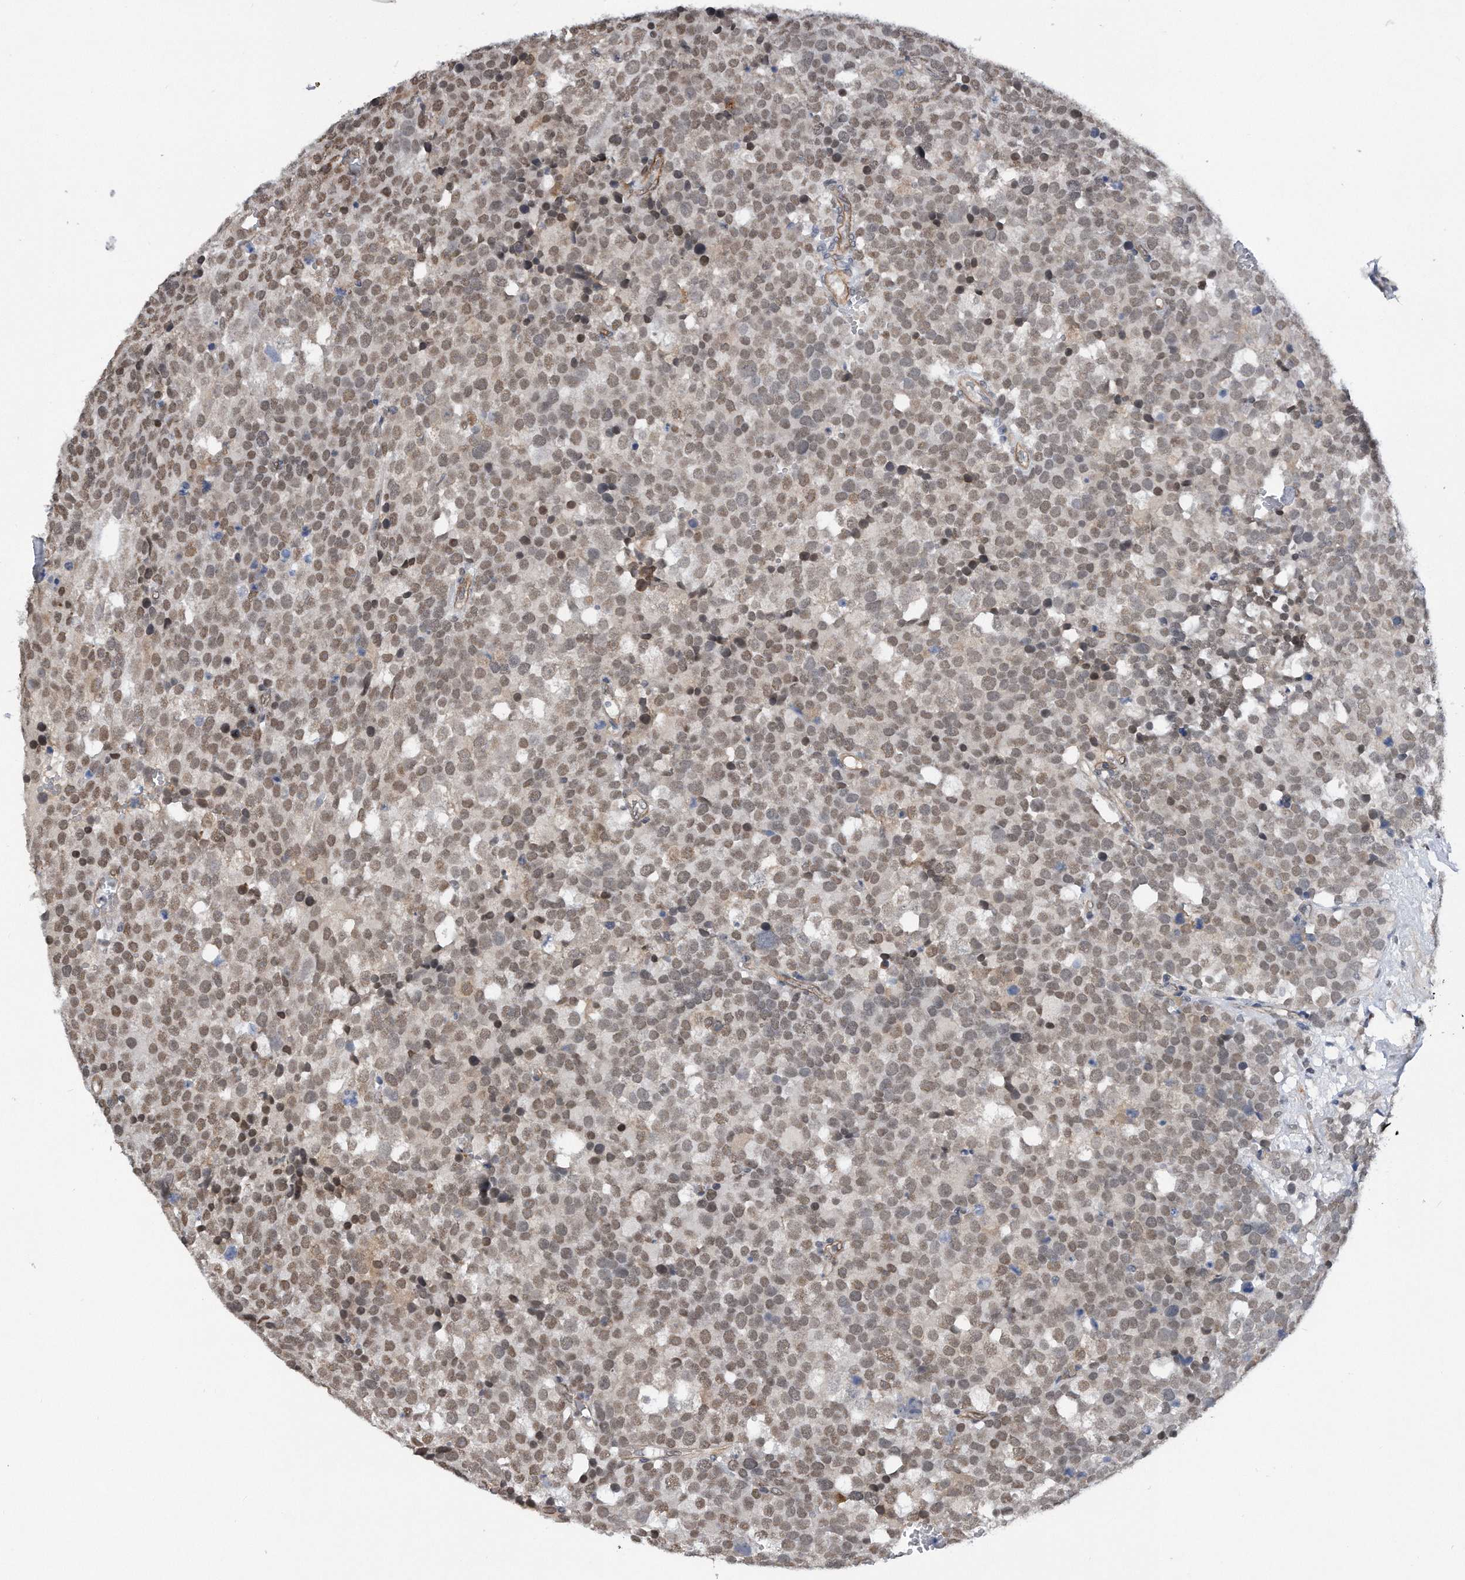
{"staining": {"intensity": "moderate", "quantity": ">75%", "location": "nuclear"}, "tissue": "testis cancer", "cell_type": "Tumor cells", "image_type": "cancer", "snomed": [{"axis": "morphology", "description": "Seminoma, NOS"}, {"axis": "topography", "description": "Testis"}], "caption": "A brown stain highlights moderate nuclear staining of a protein in testis cancer (seminoma) tumor cells.", "gene": "TP53INP1", "patient": {"sex": "male", "age": 71}}